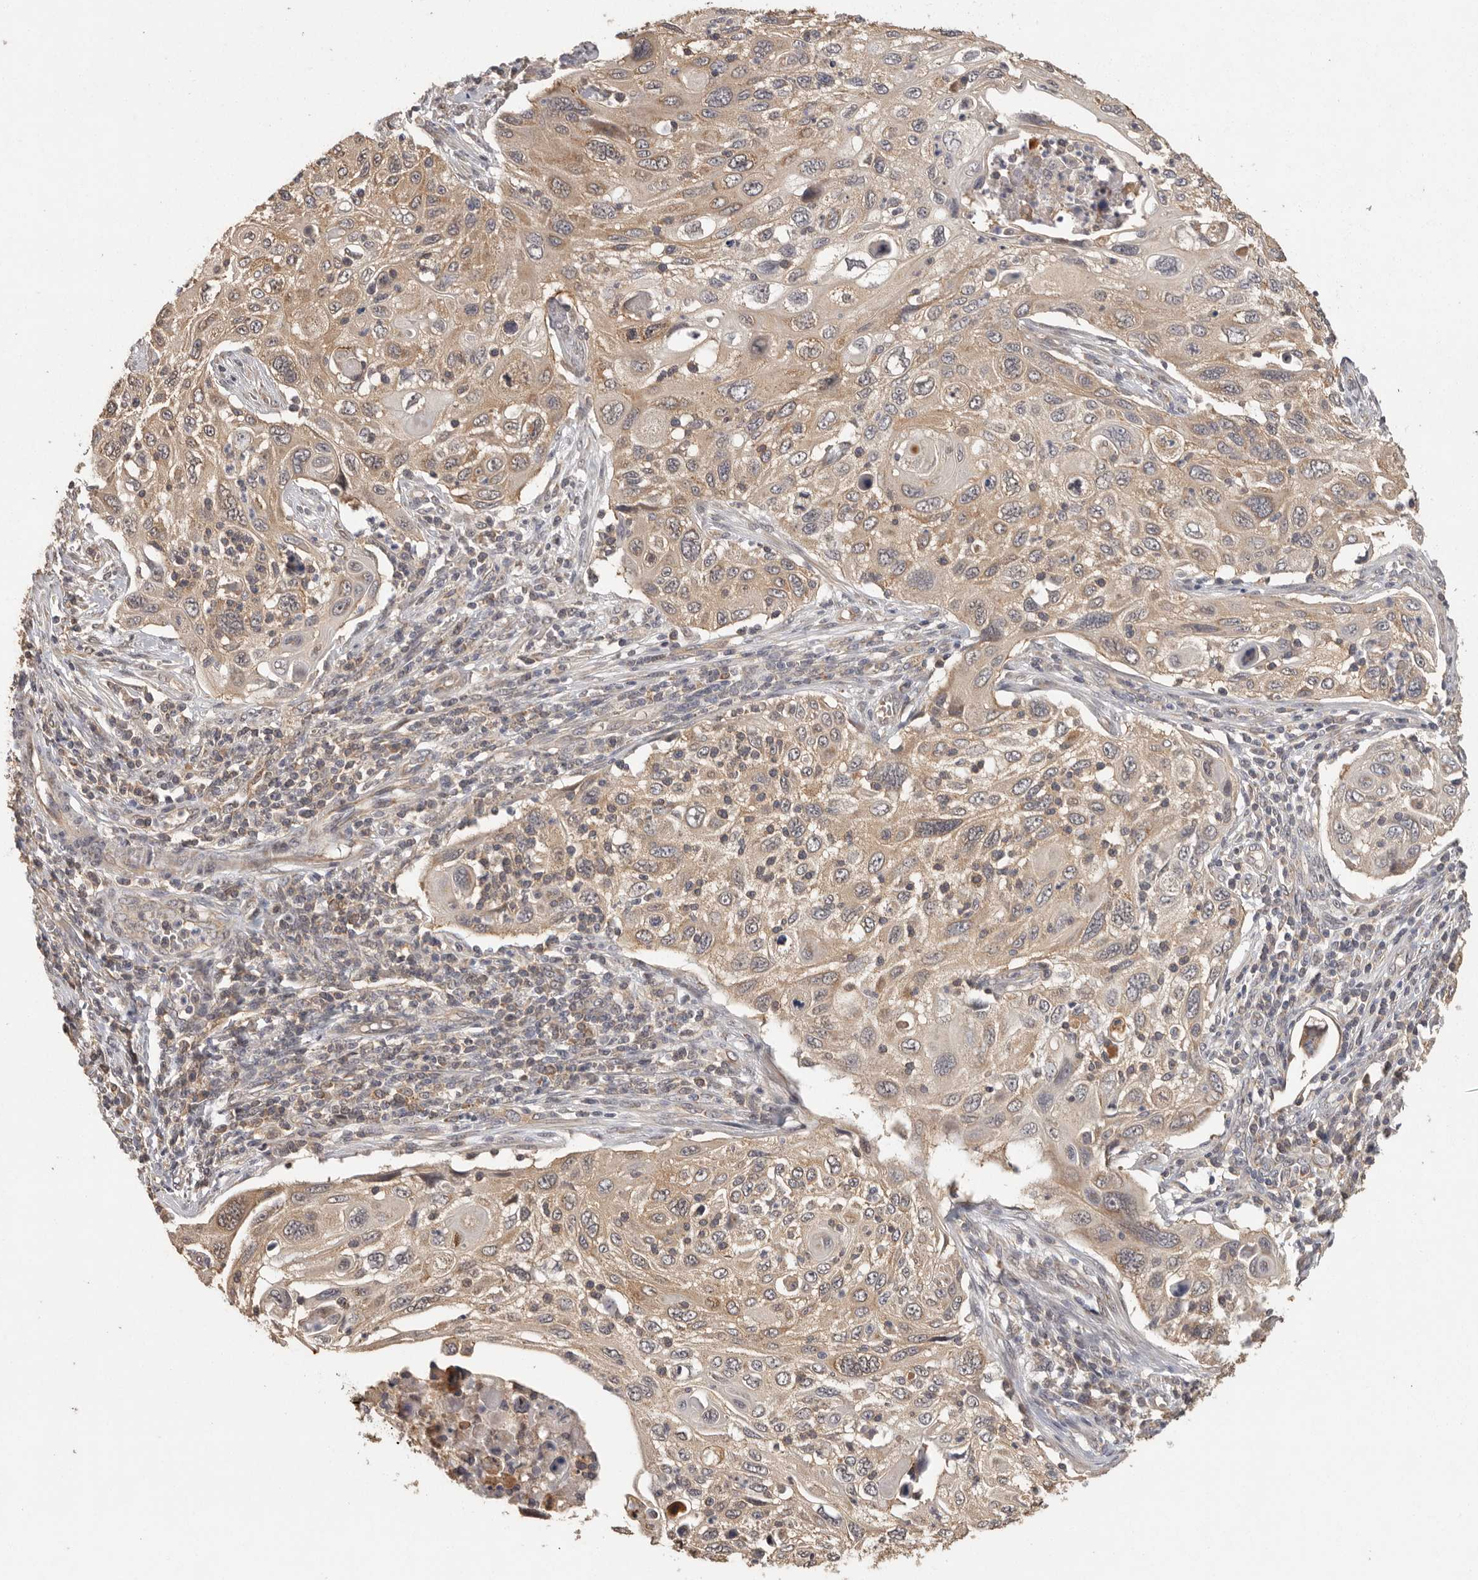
{"staining": {"intensity": "weak", "quantity": ">75%", "location": "cytoplasmic/membranous"}, "tissue": "cervical cancer", "cell_type": "Tumor cells", "image_type": "cancer", "snomed": [{"axis": "morphology", "description": "Squamous cell carcinoma, NOS"}, {"axis": "topography", "description": "Cervix"}], "caption": "Cervical cancer stained for a protein exhibits weak cytoplasmic/membranous positivity in tumor cells.", "gene": "BAIAP2", "patient": {"sex": "female", "age": 70}}